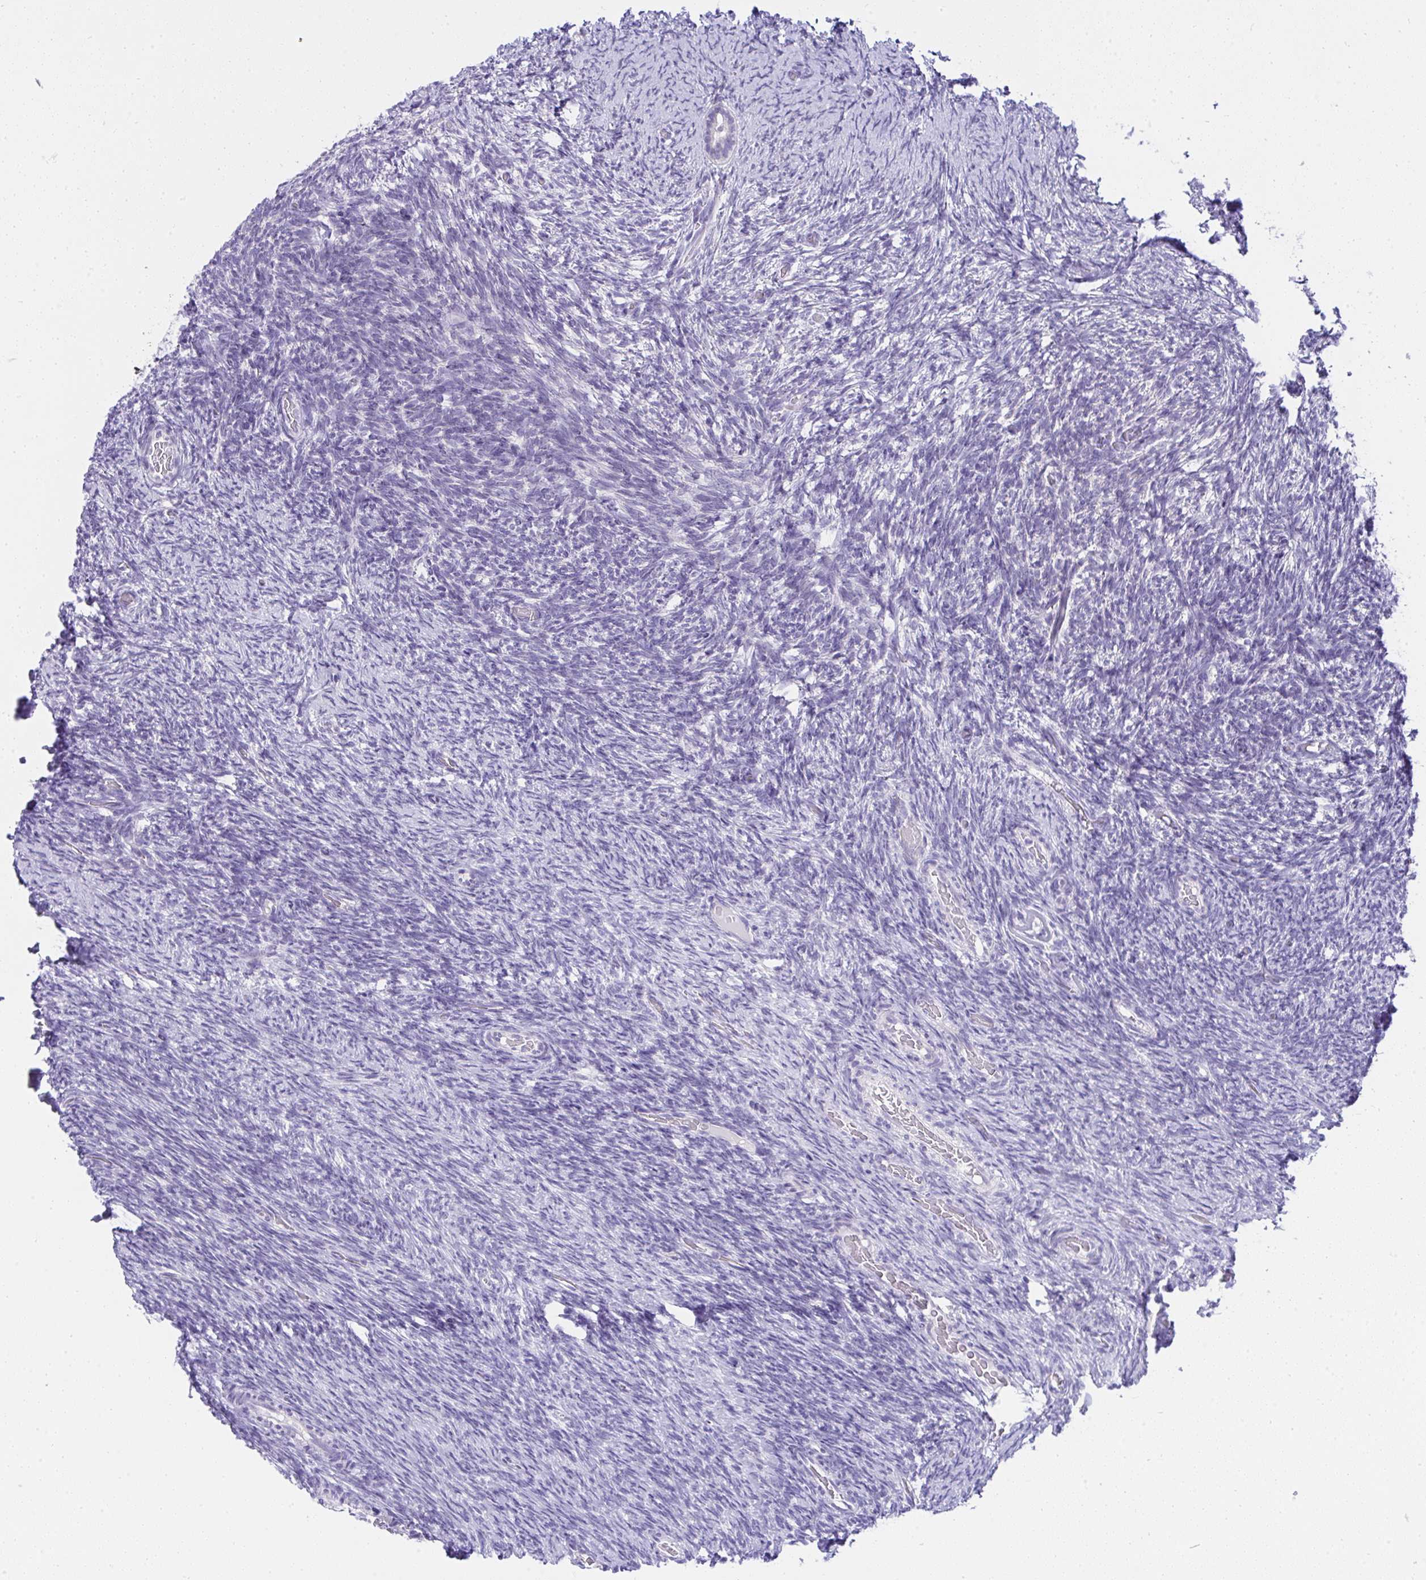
{"staining": {"intensity": "negative", "quantity": "none", "location": "none"}, "tissue": "ovary", "cell_type": "Follicle cells", "image_type": "normal", "snomed": [{"axis": "morphology", "description": "Normal tissue, NOS"}, {"axis": "topography", "description": "Ovary"}], "caption": "The immunohistochemistry photomicrograph has no significant positivity in follicle cells of ovary.", "gene": "RNF183", "patient": {"sex": "female", "age": 34}}